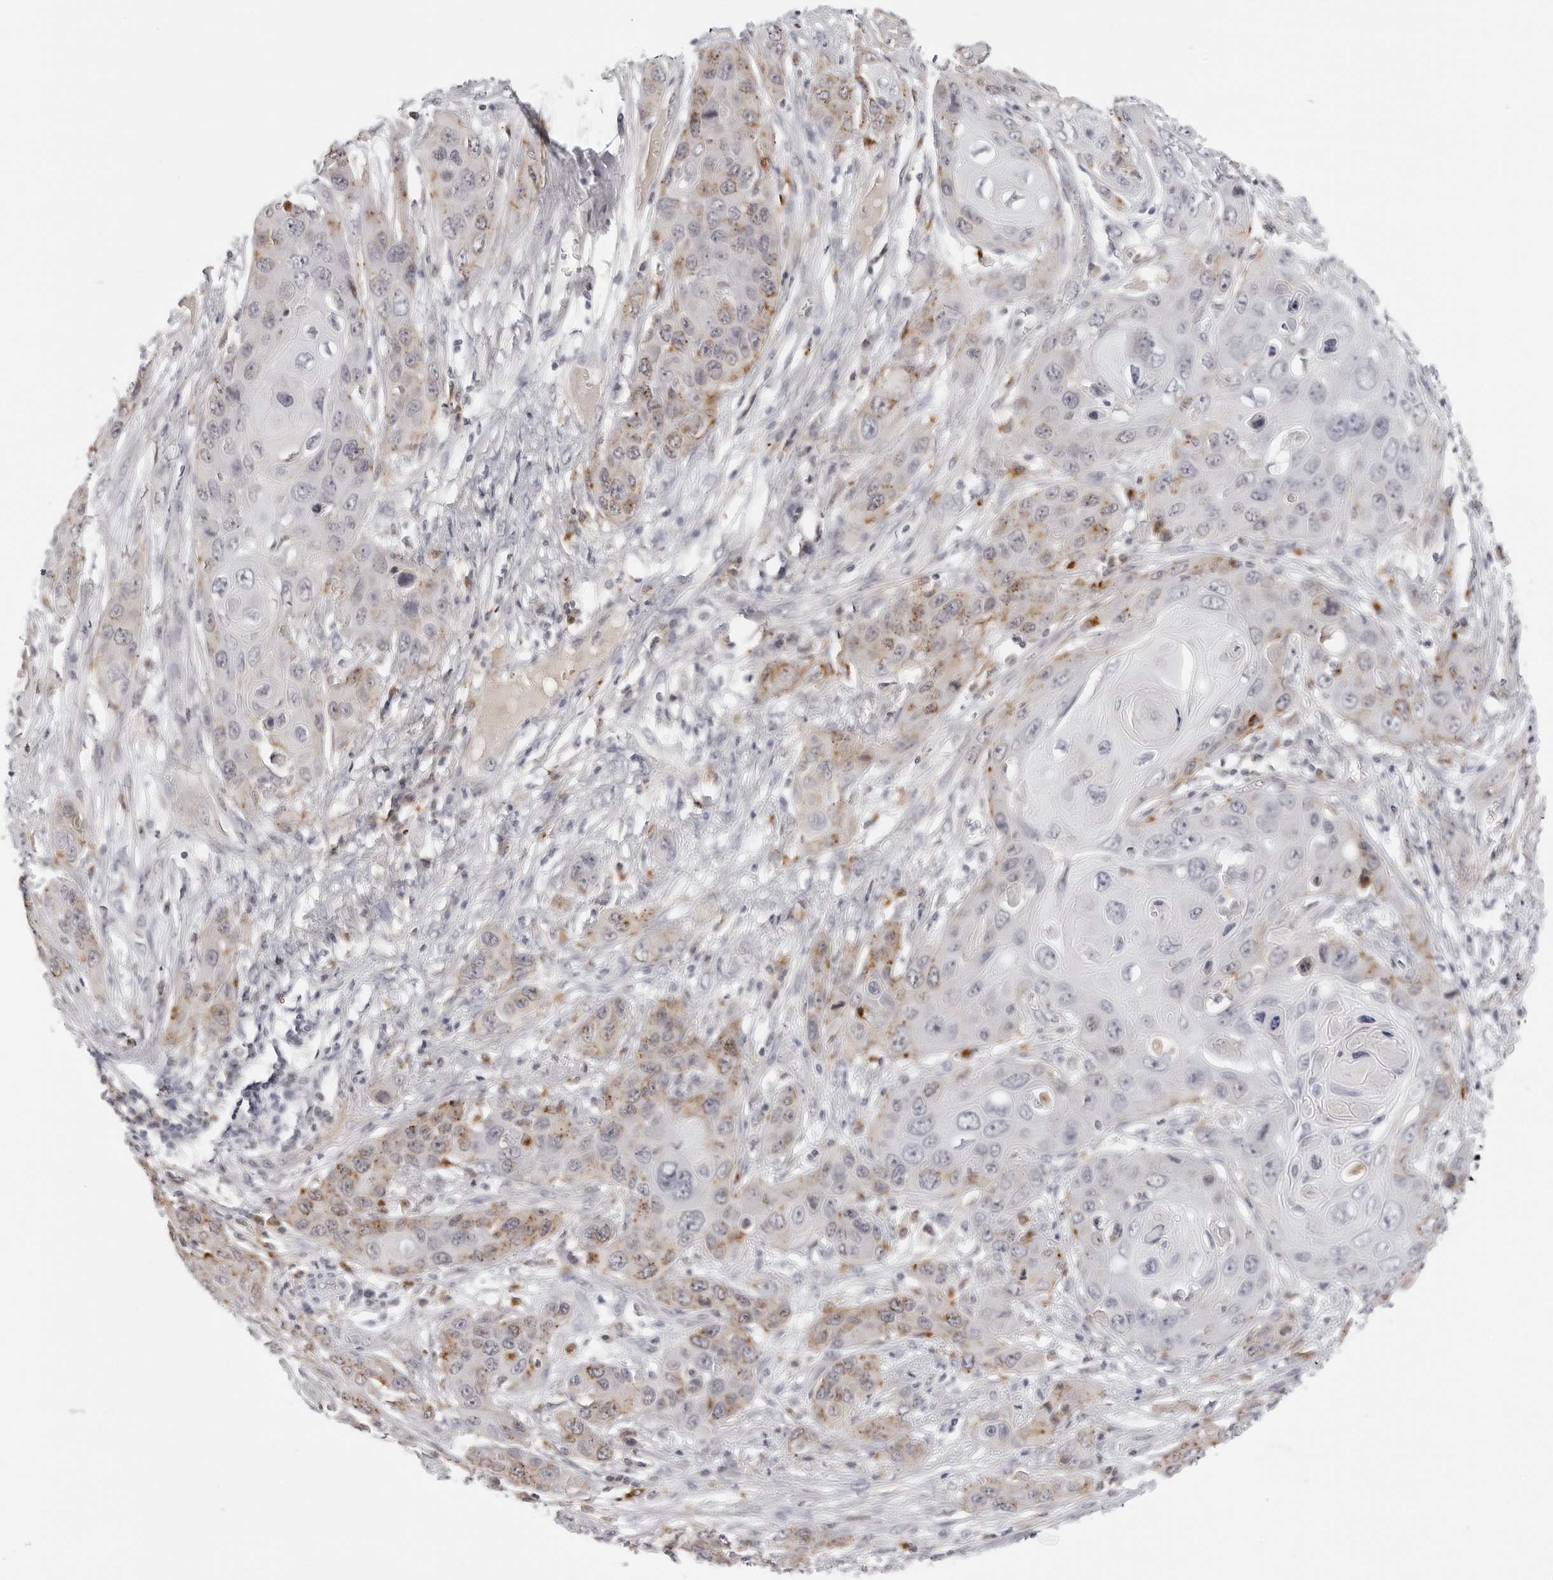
{"staining": {"intensity": "moderate", "quantity": "<25%", "location": "cytoplasmic/membranous"}, "tissue": "skin cancer", "cell_type": "Tumor cells", "image_type": "cancer", "snomed": [{"axis": "morphology", "description": "Squamous cell carcinoma, NOS"}, {"axis": "topography", "description": "Skin"}], "caption": "Immunohistochemical staining of human squamous cell carcinoma (skin) reveals moderate cytoplasmic/membranous protein expression in about <25% of tumor cells.", "gene": "STRADB", "patient": {"sex": "male", "age": 55}}